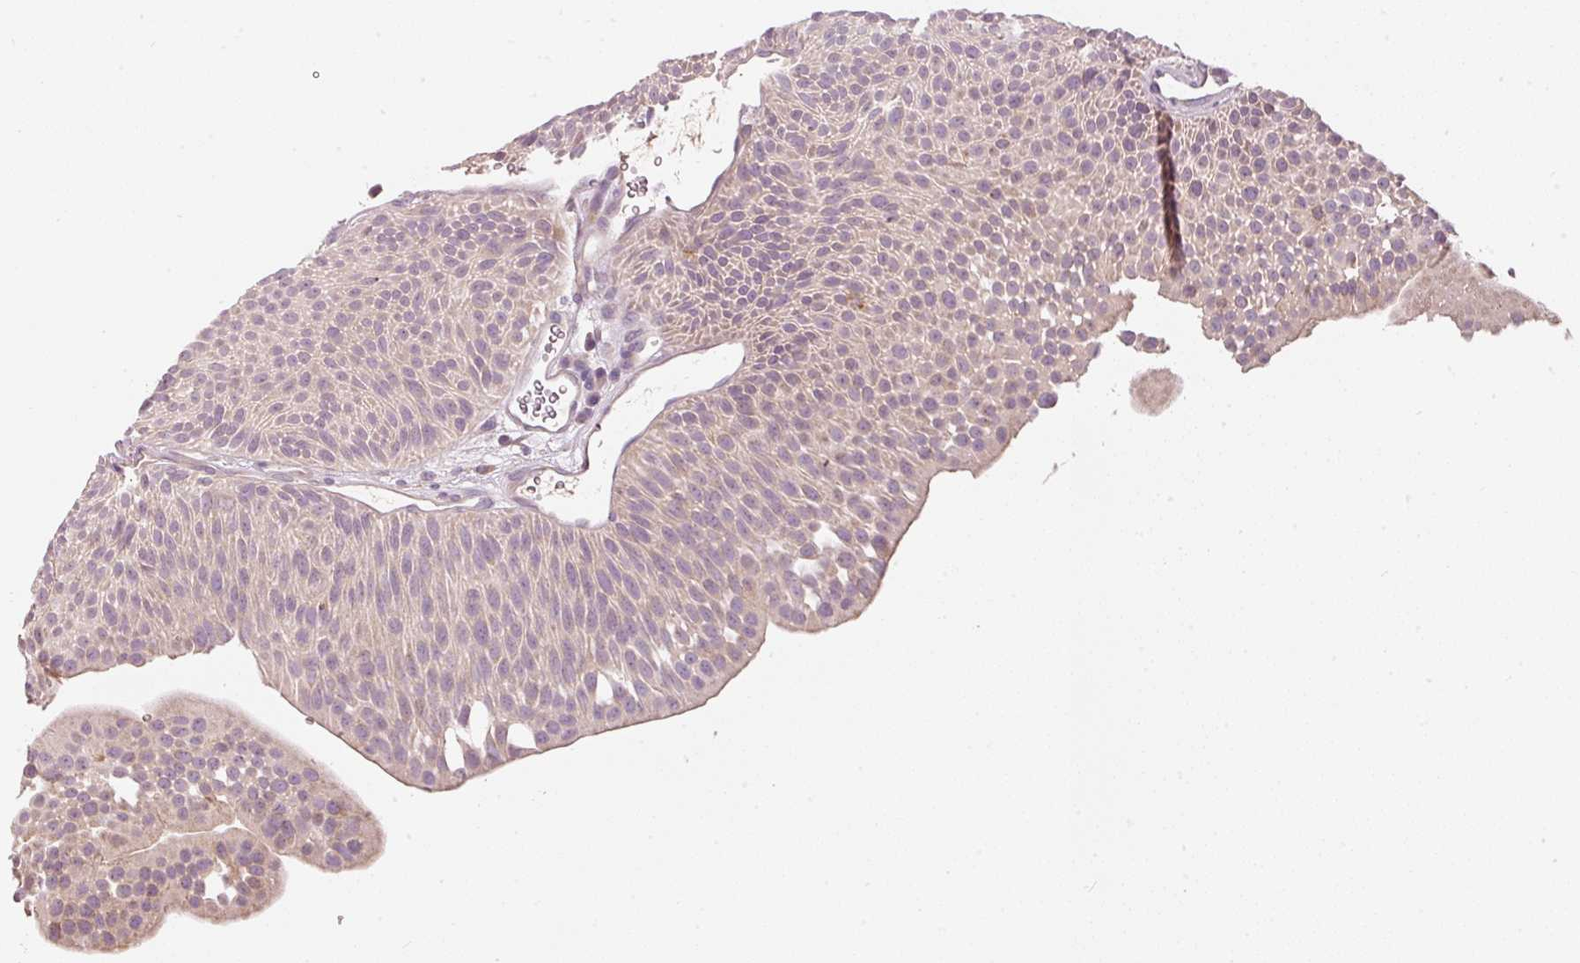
{"staining": {"intensity": "moderate", "quantity": "<25%", "location": "cytoplasmic/membranous"}, "tissue": "urothelial cancer", "cell_type": "Tumor cells", "image_type": "cancer", "snomed": [{"axis": "morphology", "description": "Urothelial carcinoma, NOS"}, {"axis": "topography", "description": "Urinary bladder"}], "caption": "A high-resolution image shows immunohistochemistry staining of urothelial cancer, which exhibits moderate cytoplasmic/membranous staining in approximately <25% of tumor cells. Using DAB (3,3'-diaminobenzidine) (brown) and hematoxylin (blue) stains, captured at high magnification using brightfield microscopy.", "gene": "KLHL21", "patient": {"sex": "male", "age": 67}}